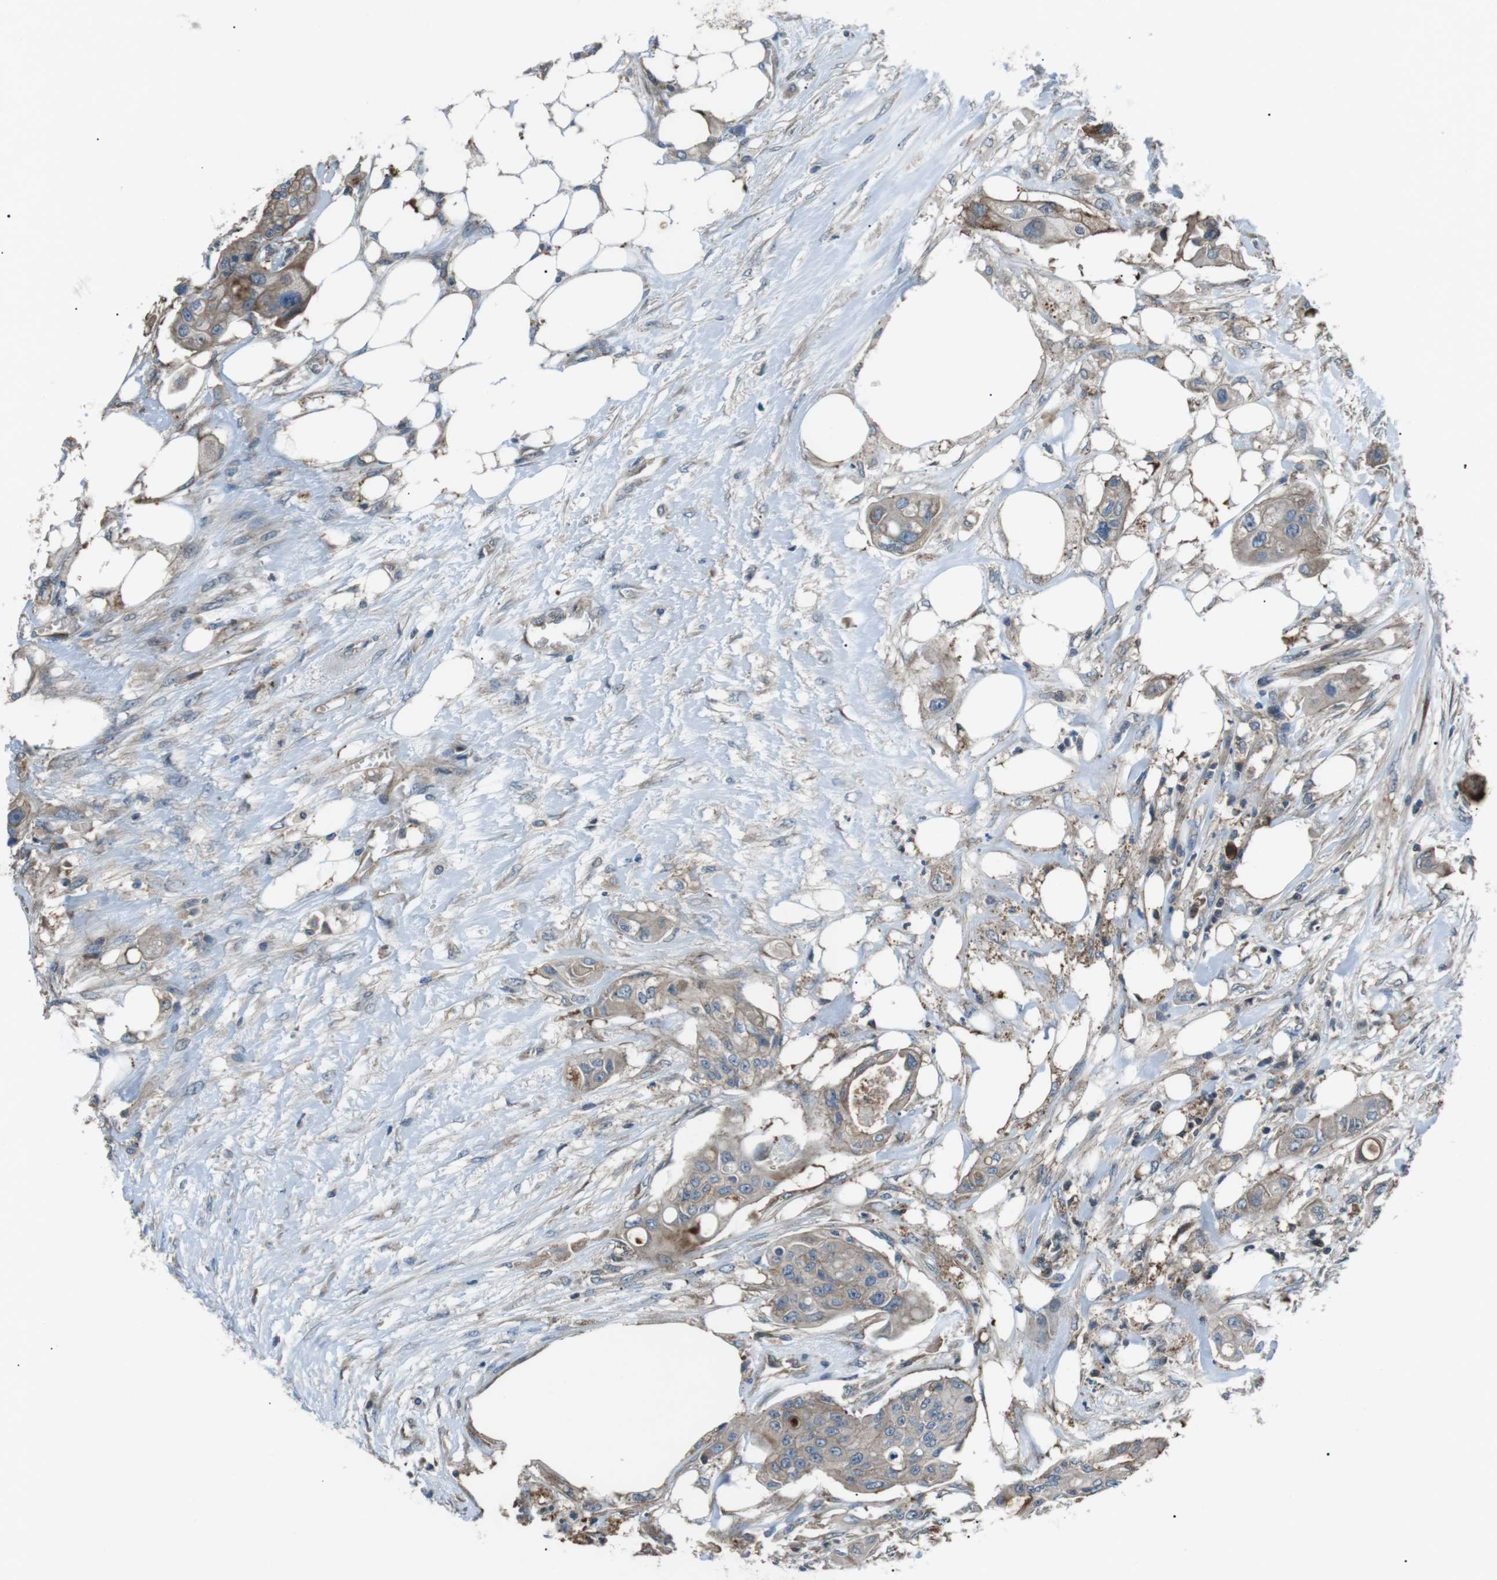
{"staining": {"intensity": "weak", "quantity": "<25%", "location": "cytoplasmic/membranous"}, "tissue": "colorectal cancer", "cell_type": "Tumor cells", "image_type": "cancer", "snomed": [{"axis": "morphology", "description": "Adenocarcinoma, NOS"}, {"axis": "topography", "description": "Colon"}], "caption": "Tumor cells are negative for brown protein staining in colorectal adenocarcinoma.", "gene": "GPR161", "patient": {"sex": "female", "age": 57}}